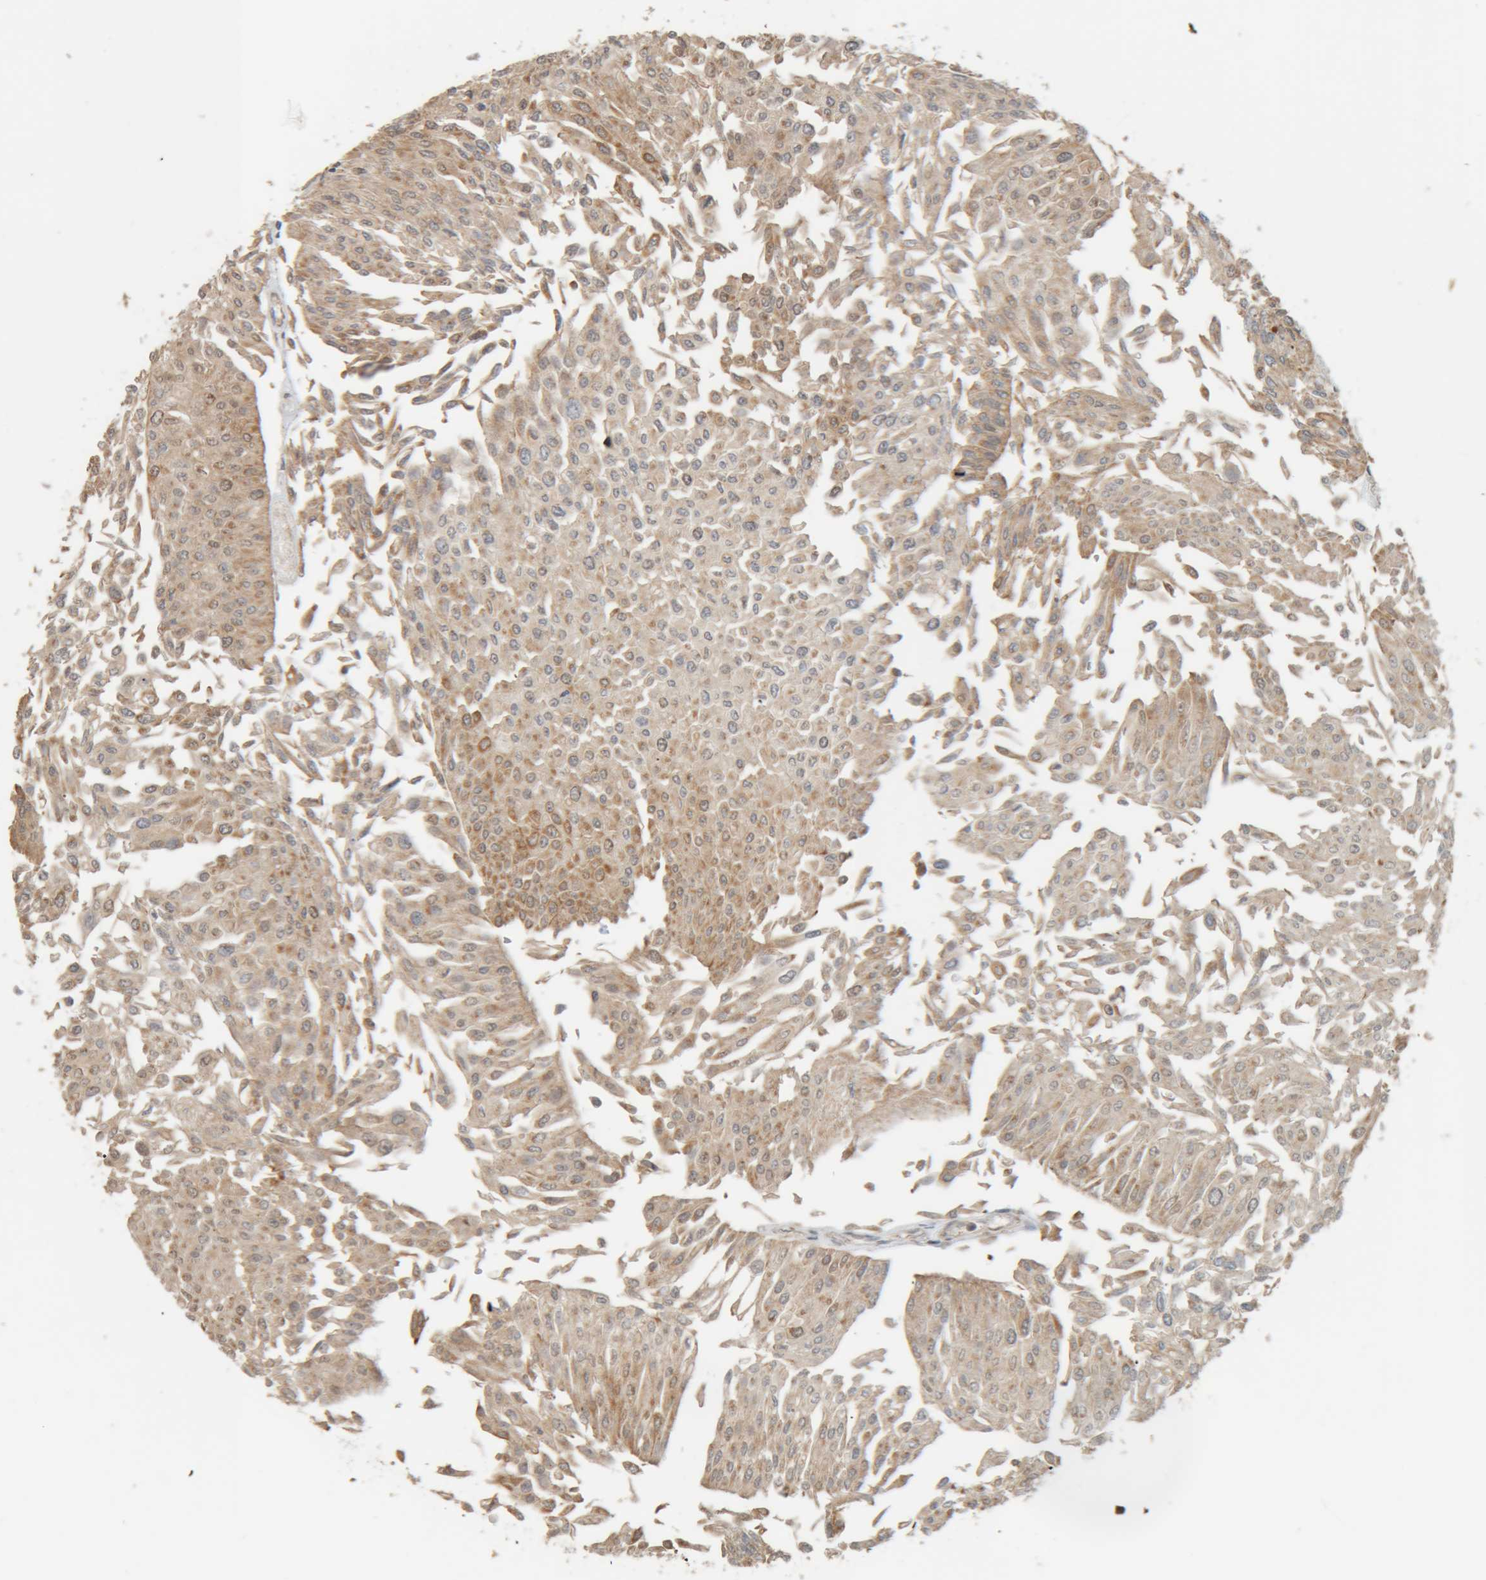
{"staining": {"intensity": "weak", "quantity": "<25%", "location": "cytoplasmic/membranous,nuclear"}, "tissue": "urothelial cancer", "cell_type": "Tumor cells", "image_type": "cancer", "snomed": [{"axis": "morphology", "description": "Urothelial carcinoma, Low grade"}, {"axis": "topography", "description": "Urinary bladder"}], "caption": "IHC histopathology image of urothelial carcinoma (low-grade) stained for a protein (brown), which exhibits no staining in tumor cells.", "gene": "GINS4", "patient": {"sex": "male", "age": 67}}